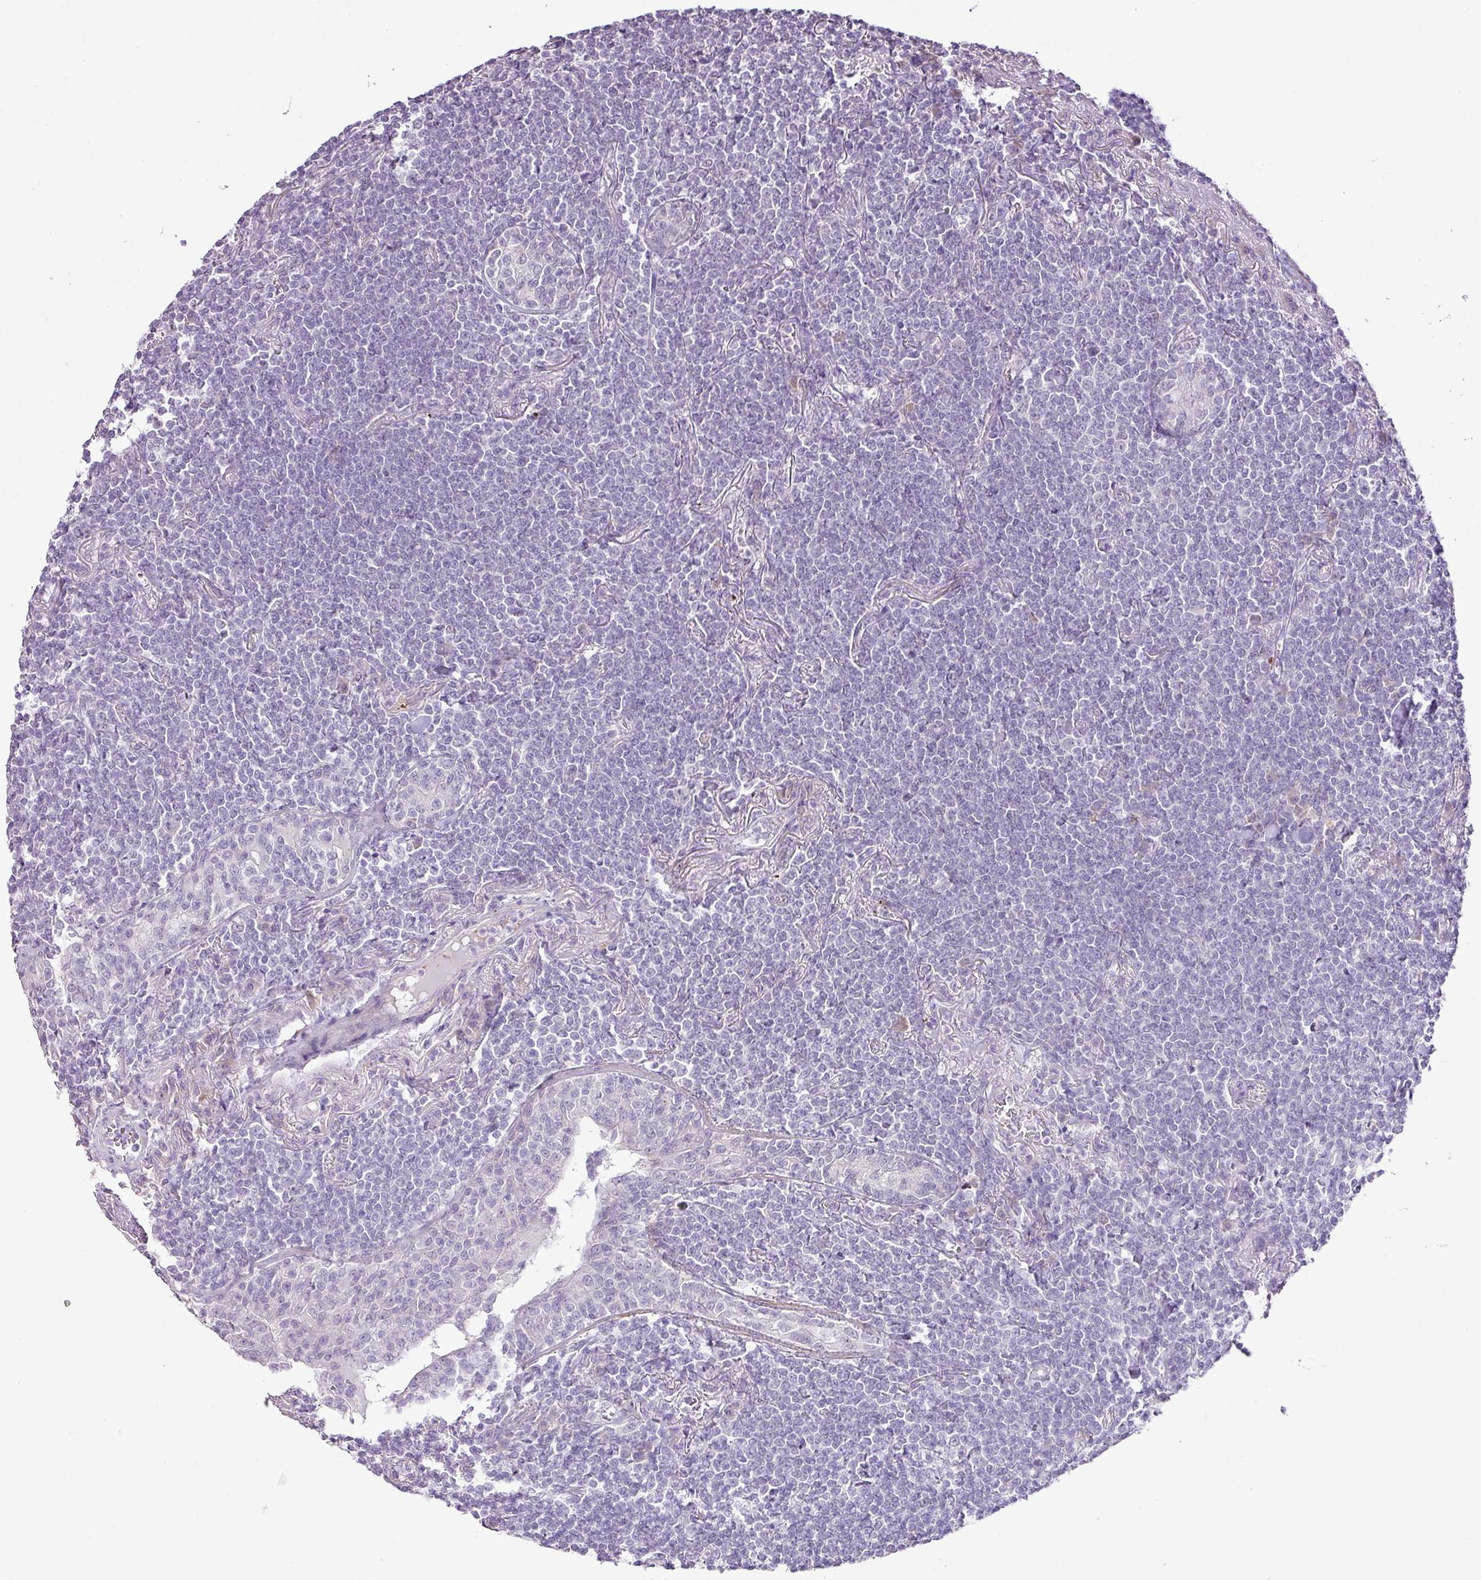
{"staining": {"intensity": "negative", "quantity": "none", "location": "none"}, "tissue": "lymphoma", "cell_type": "Tumor cells", "image_type": "cancer", "snomed": [{"axis": "morphology", "description": "Malignant lymphoma, non-Hodgkin's type, Low grade"}, {"axis": "topography", "description": "Lung"}], "caption": "An immunohistochemistry (IHC) image of lymphoma is shown. There is no staining in tumor cells of lymphoma.", "gene": "DIP2A", "patient": {"sex": "female", "age": 71}}